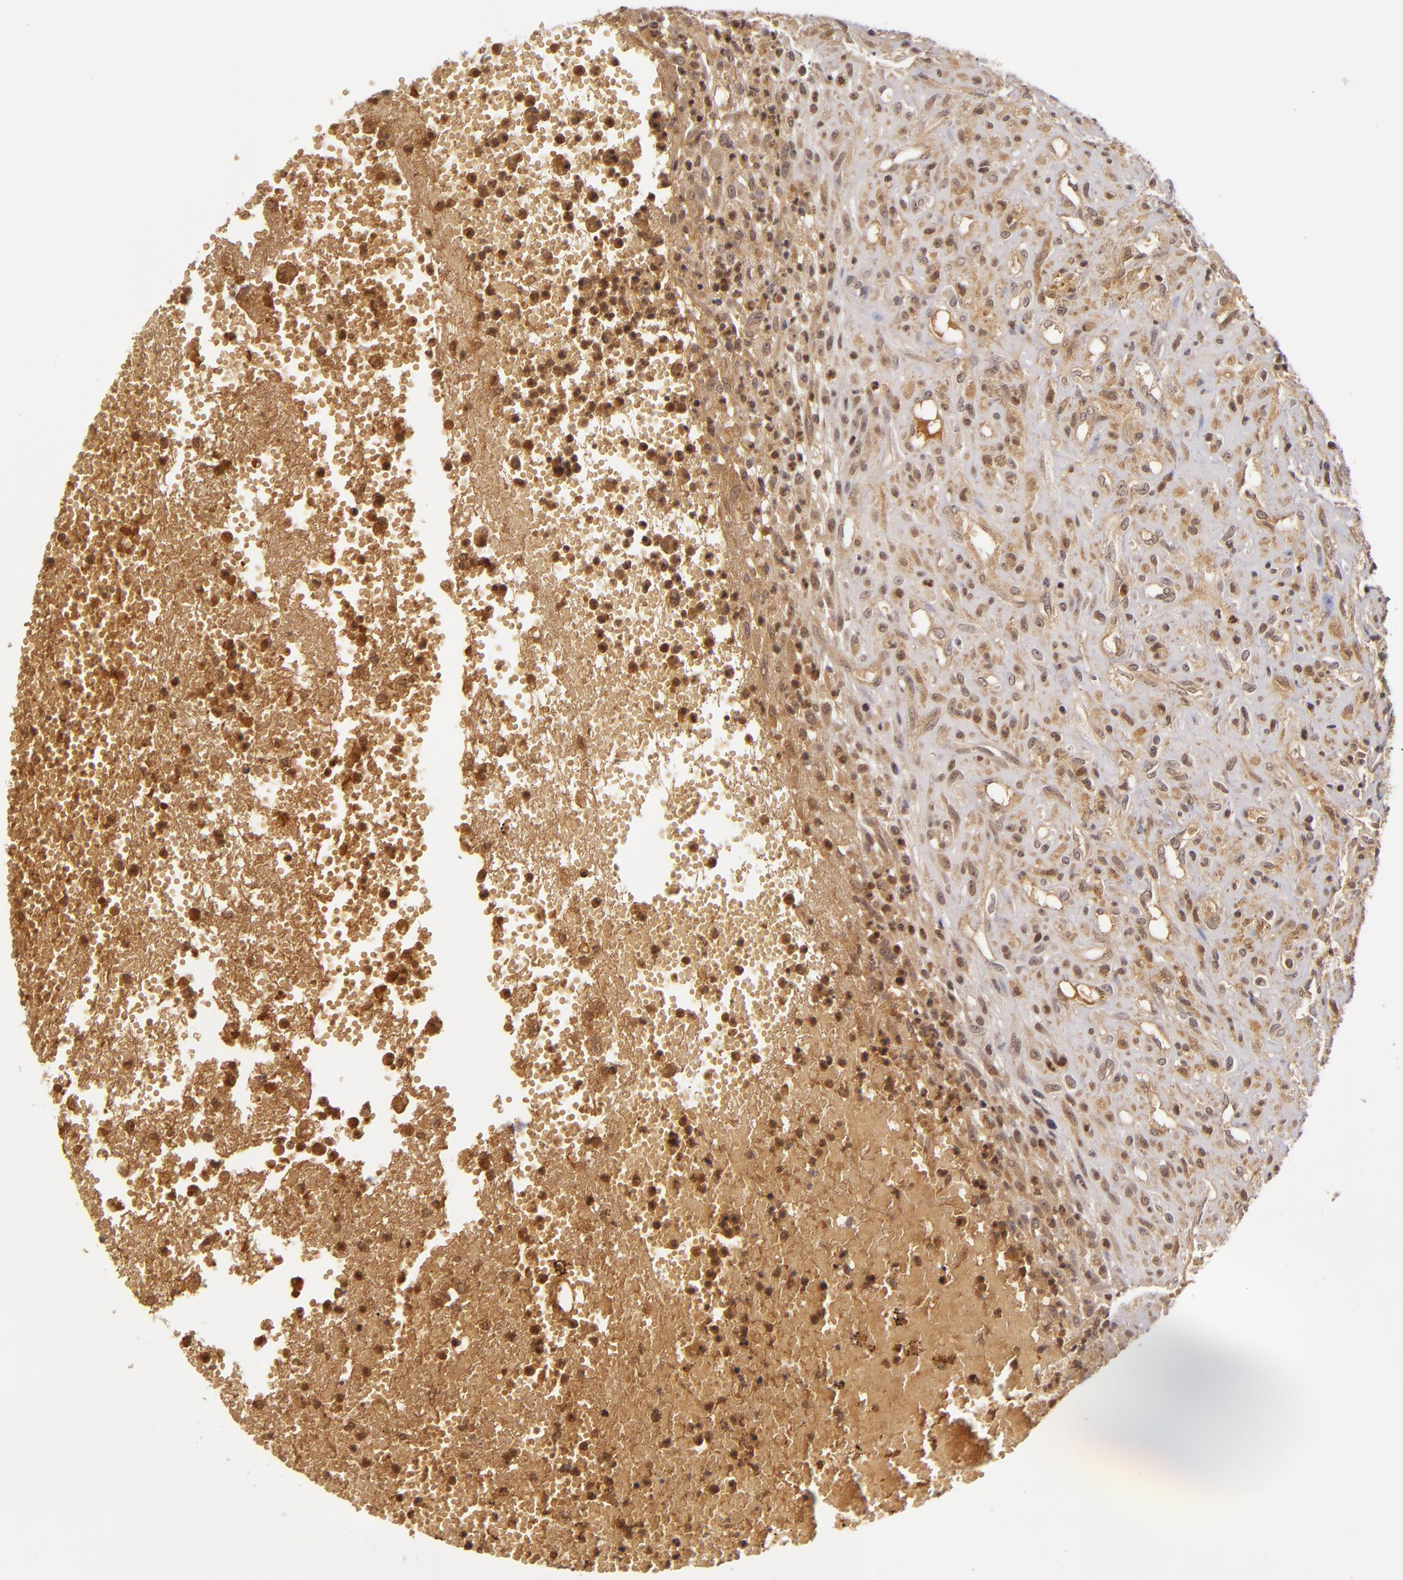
{"staining": {"intensity": "weak", "quantity": "25%-75%", "location": "cytoplasmic/membranous,nuclear"}, "tissue": "glioma", "cell_type": "Tumor cells", "image_type": "cancer", "snomed": [{"axis": "morphology", "description": "Glioma, malignant, High grade"}, {"axis": "topography", "description": "Brain"}], "caption": "Immunohistochemical staining of human malignant glioma (high-grade) shows low levels of weak cytoplasmic/membranous and nuclear protein staining in approximately 25%-75% of tumor cells.", "gene": "LRG1", "patient": {"sex": "male", "age": 66}}